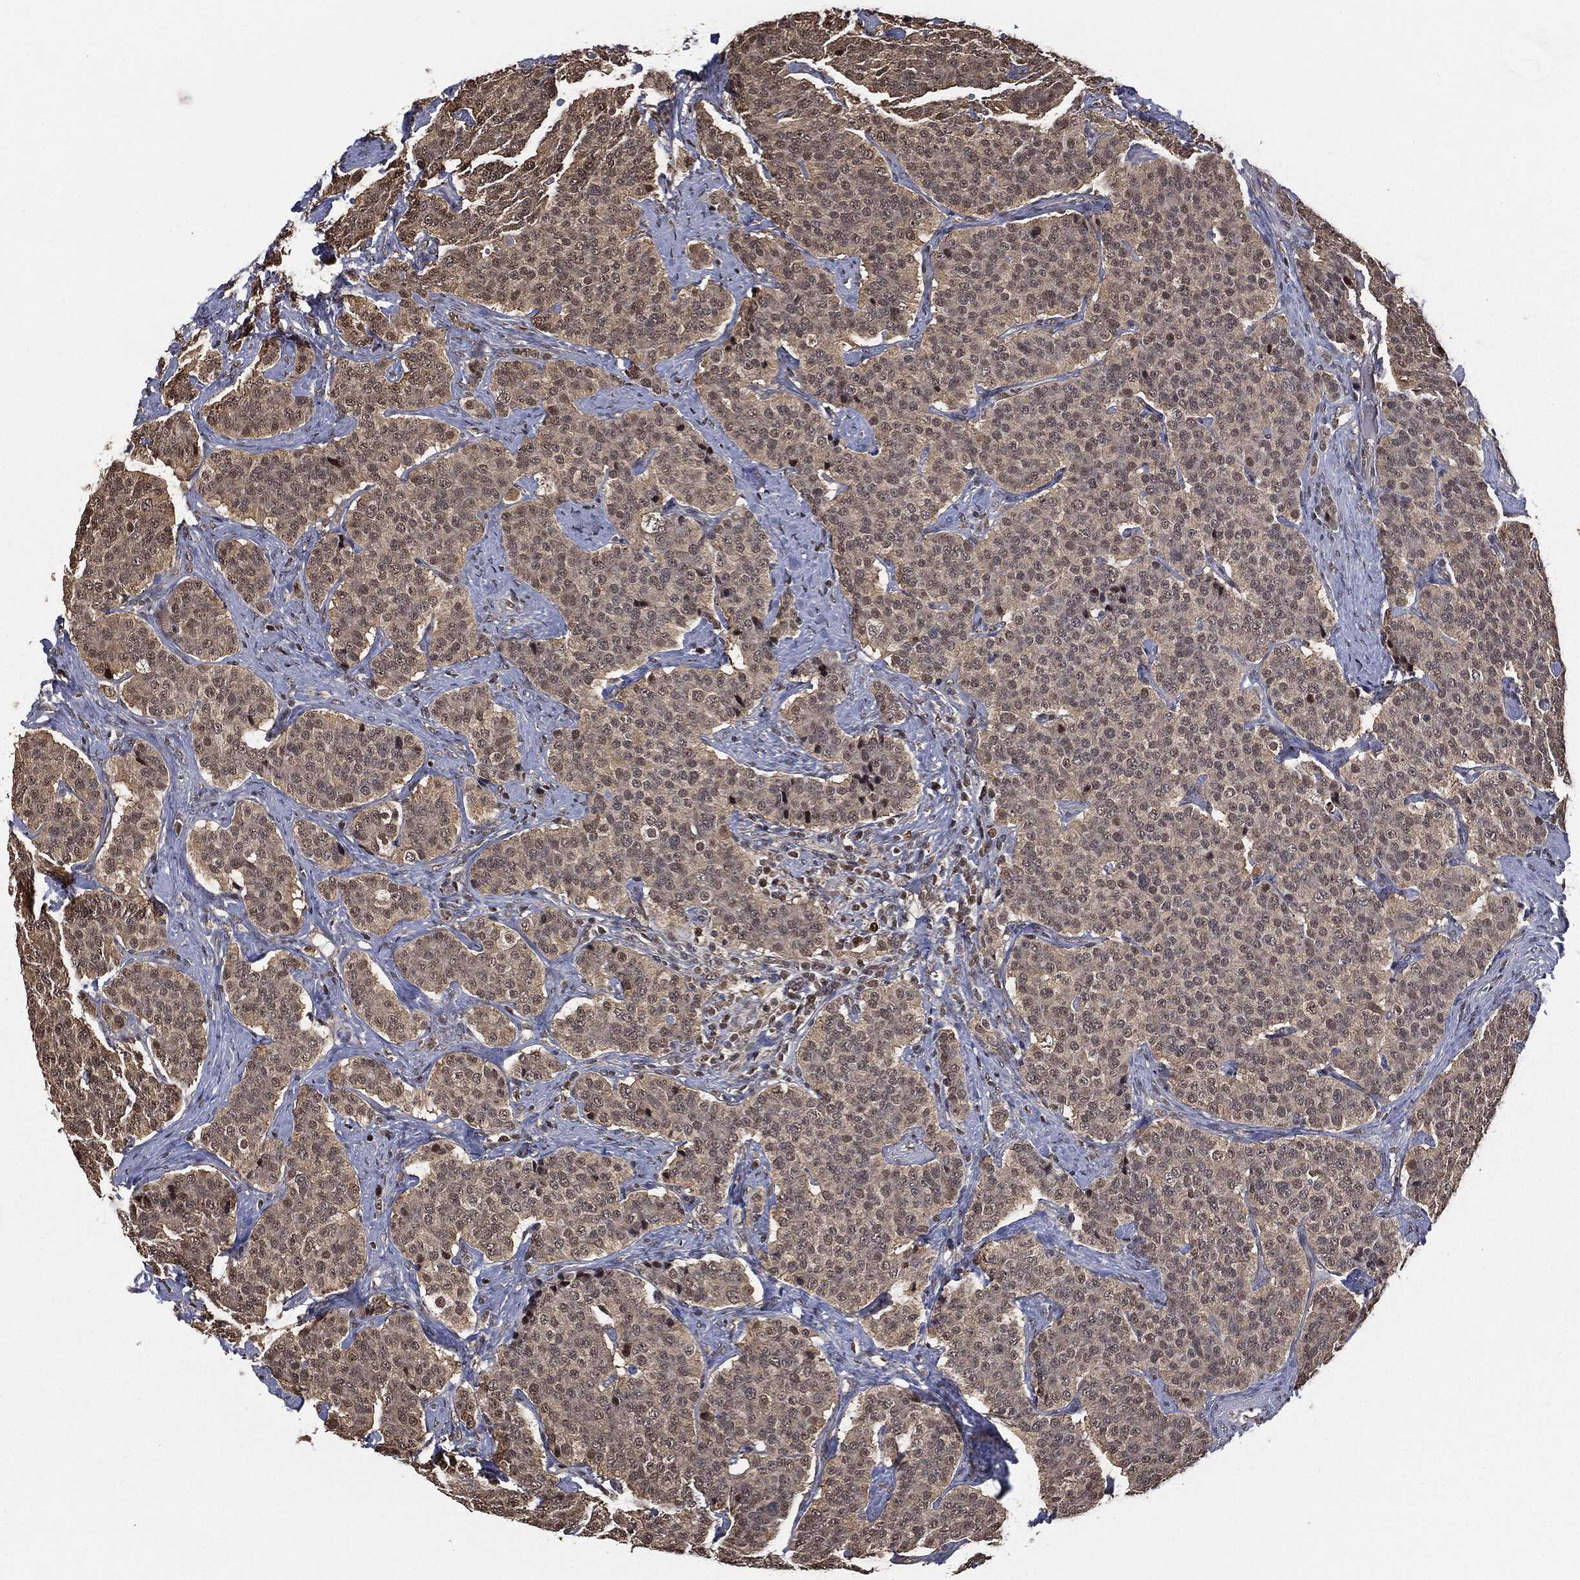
{"staining": {"intensity": "weak", "quantity": ">75%", "location": "cytoplasmic/membranous"}, "tissue": "carcinoid", "cell_type": "Tumor cells", "image_type": "cancer", "snomed": [{"axis": "morphology", "description": "Carcinoid, malignant, NOS"}, {"axis": "topography", "description": "Small intestine"}], "caption": "High-power microscopy captured an immunohistochemistry (IHC) image of malignant carcinoid, revealing weak cytoplasmic/membranous staining in approximately >75% of tumor cells. The protein of interest is shown in brown color, while the nuclei are stained blue.", "gene": "SHLD2", "patient": {"sex": "female", "age": 58}}